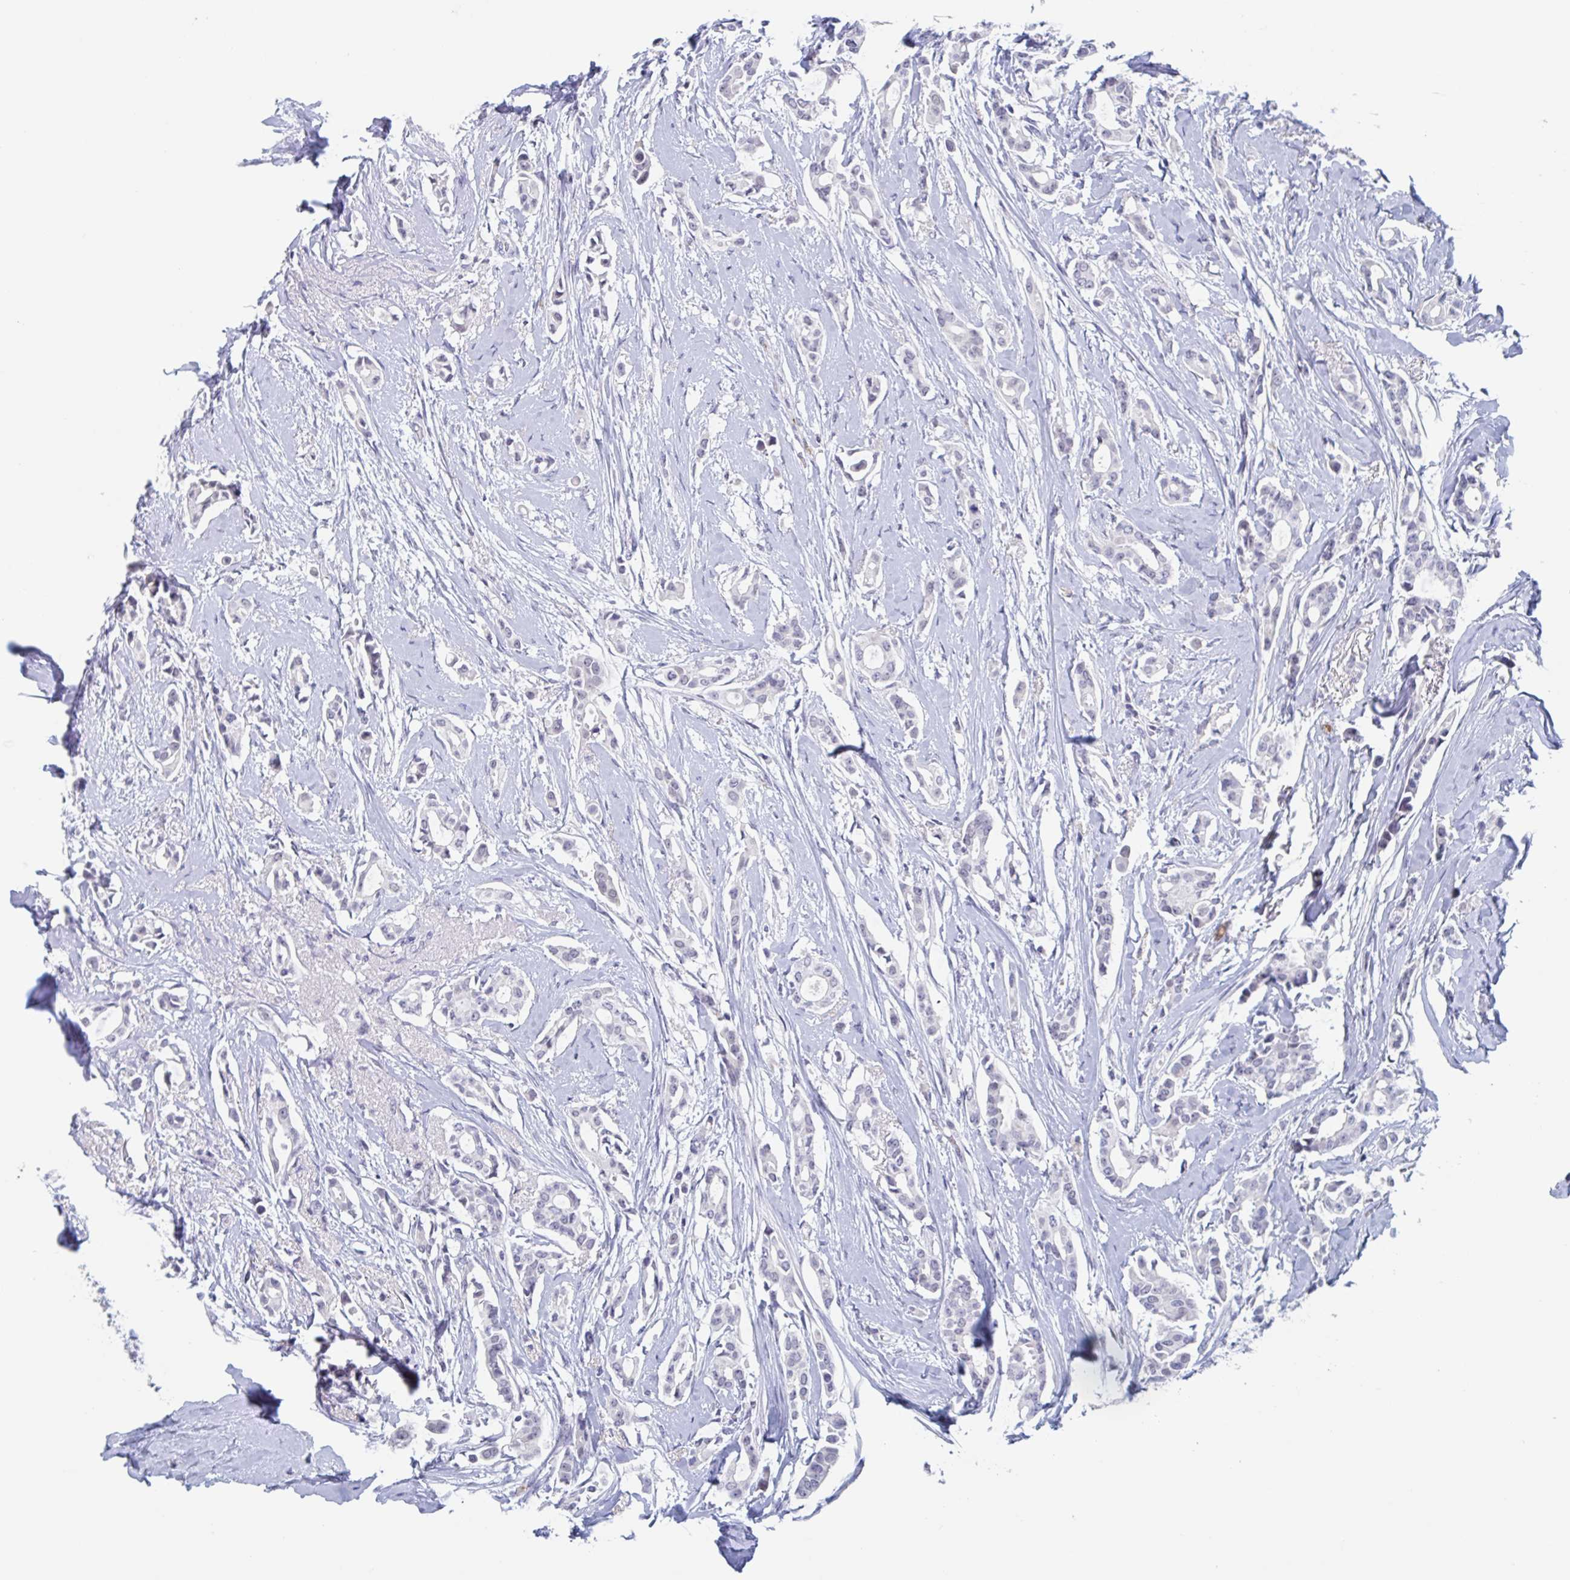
{"staining": {"intensity": "negative", "quantity": "none", "location": "none"}, "tissue": "breast cancer", "cell_type": "Tumor cells", "image_type": "cancer", "snomed": [{"axis": "morphology", "description": "Duct carcinoma"}, {"axis": "topography", "description": "Breast"}], "caption": "Tumor cells are negative for brown protein staining in breast intraductal carcinoma.", "gene": "KDM4D", "patient": {"sex": "female", "age": 64}}